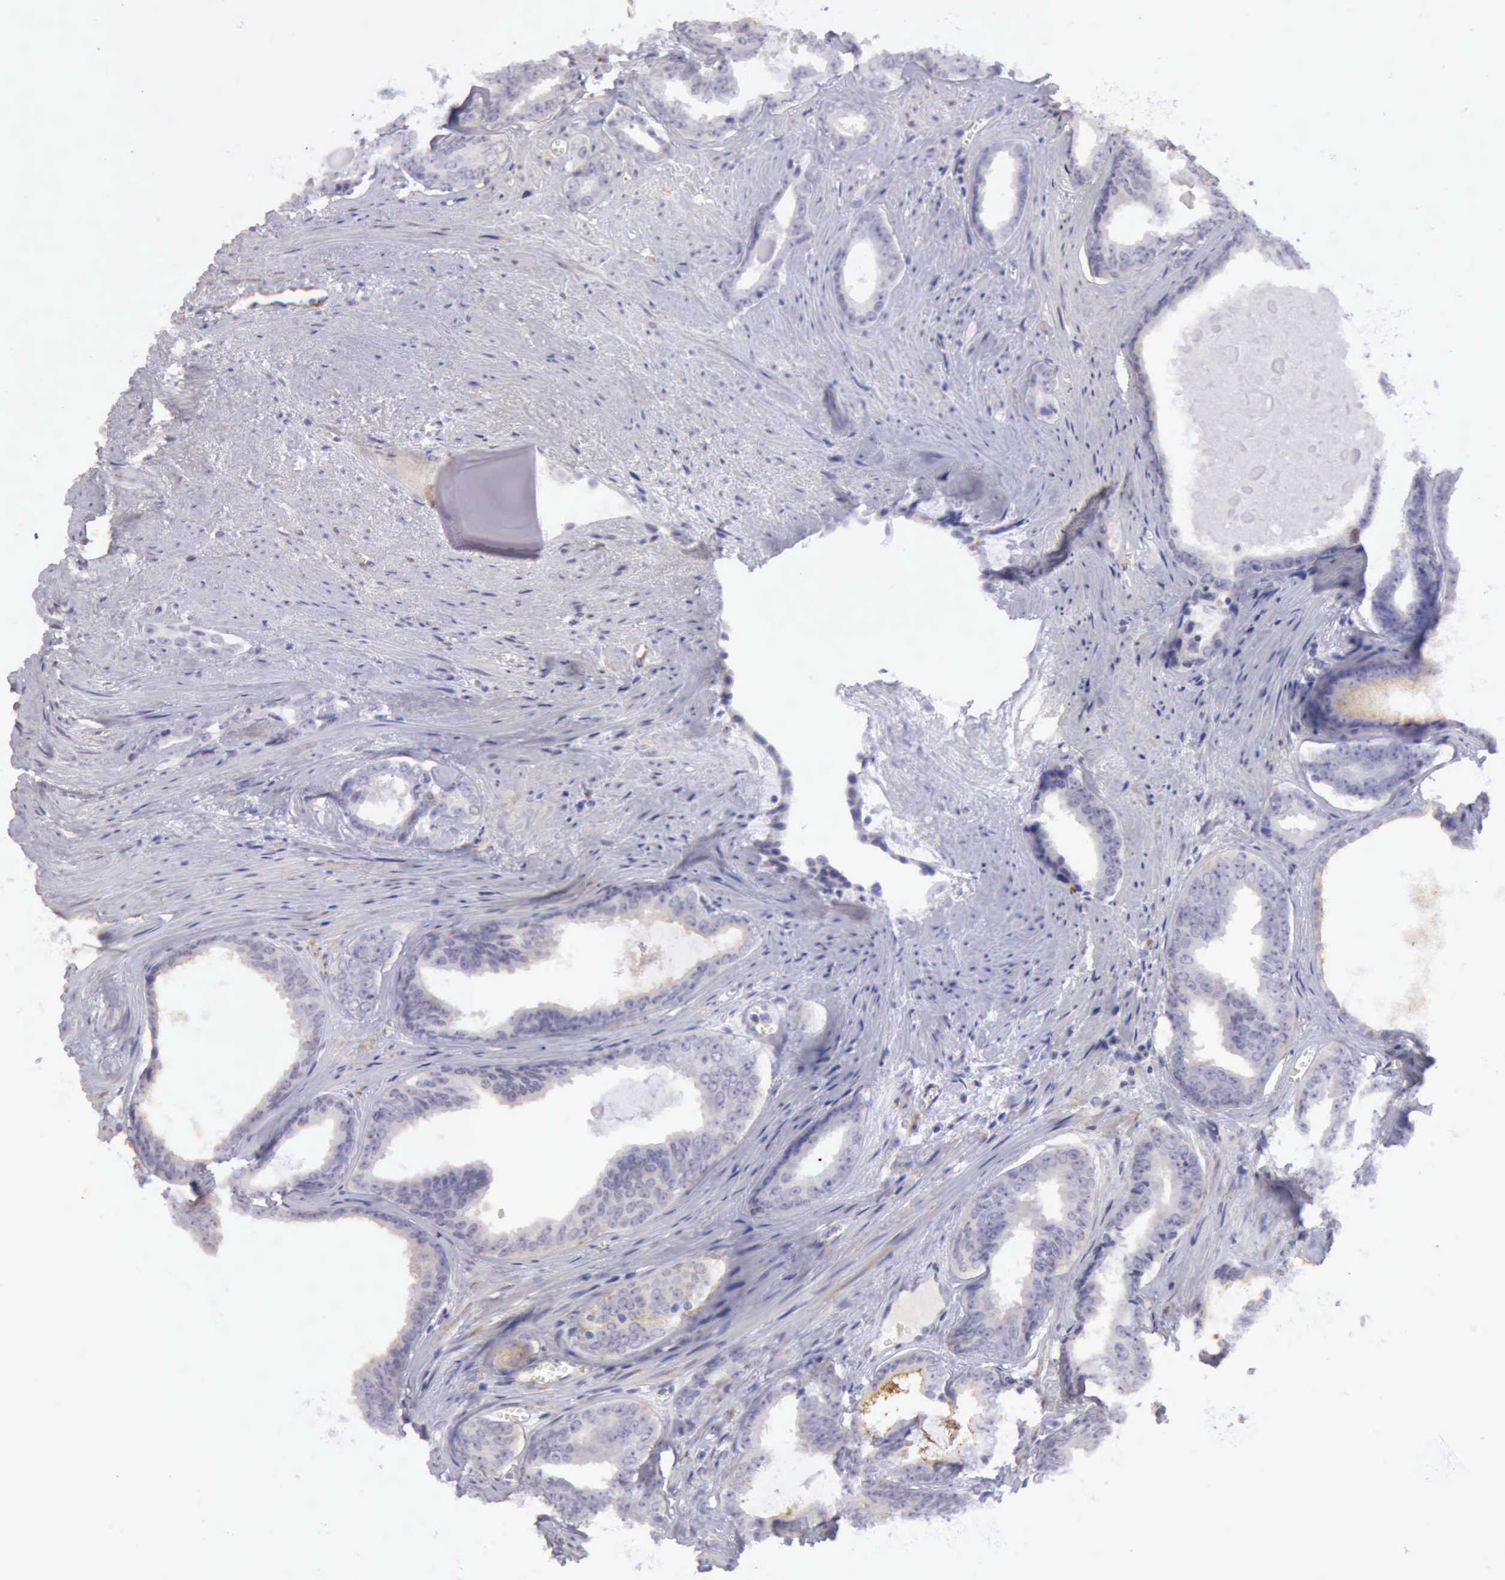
{"staining": {"intensity": "negative", "quantity": "none", "location": "none"}, "tissue": "prostate cancer", "cell_type": "Tumor cells", "image_type": "cancer", "snomed": [{"axis": "morphology", "description": "Adenocarcinoma, Medium grade"}, {"axis": "topography", "description": "Prostate"}], "caption": "High magnification brightfield microscopy of prostate cancer (adenocarcinoma (medium-grade)) stained with DAB (3,3'-diaminobenzidine) (brown) and counterstained with hematoxylin (blue): tumor cells show no significant staining.", "gene": "TFRC", "patient": {"sex": "male", "age": 79}}